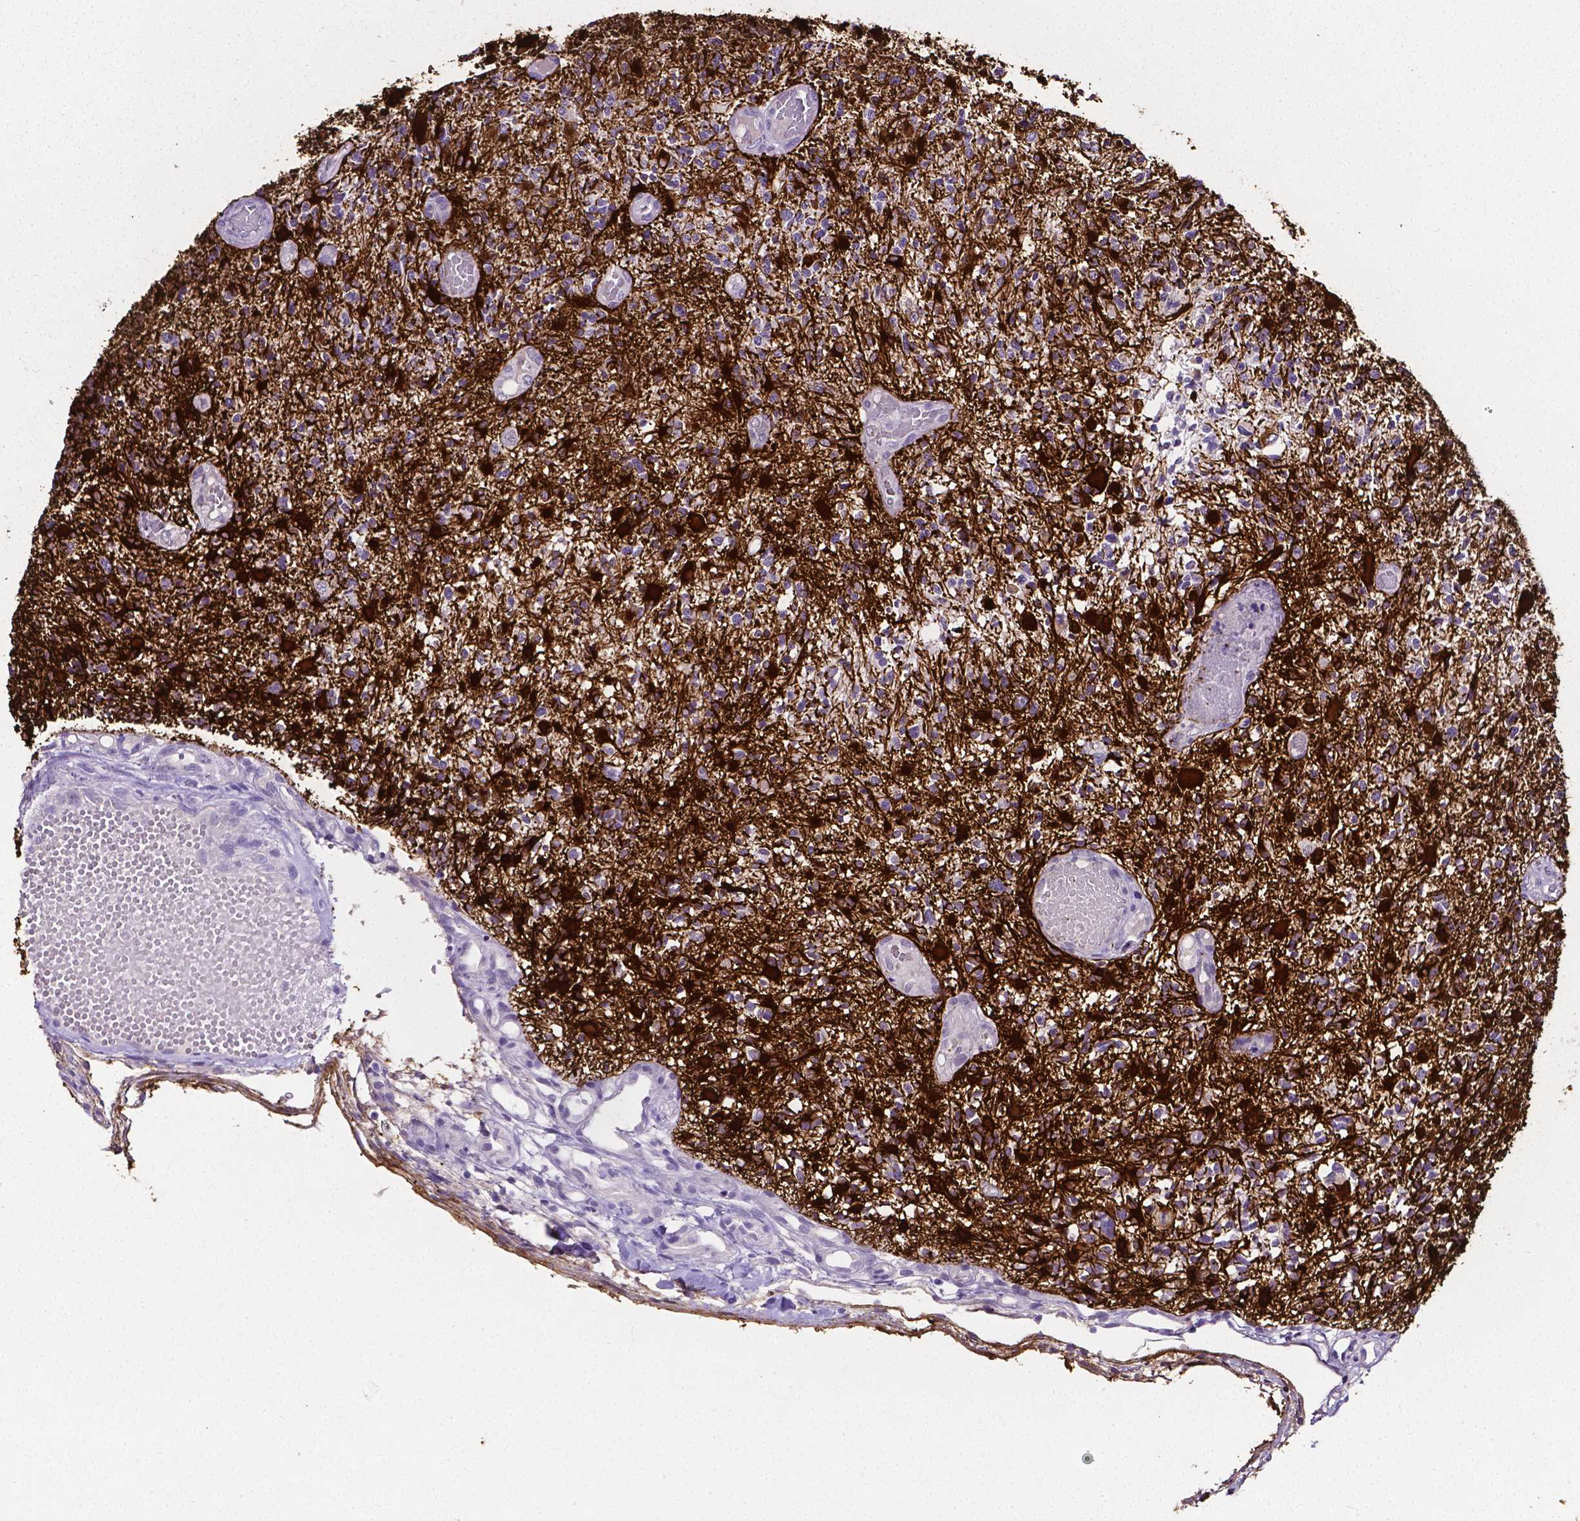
{"staining": {"intensity": "strong", "quantity": "25%-75%", "location": "cytoplasmic/membranous"}, "tissue": "glioma", "cell_type": "Tumor cells", "image_type": "cancer", "snomed": [{"axis": "morphology", "description": "Glioma, malignant, High grade"}, {"axis": "topography", "description": "Brain"}], "caption": "Immunohistochemistry (DAB (3,3'-diaminobenzidine)) staining of human glioma reveals strong cytoplasmic/membranous protein expression in about 25%-75% of tumor cells.", "gene": "SLC22A2", "patient": {"sex": "female", "age": 63}}